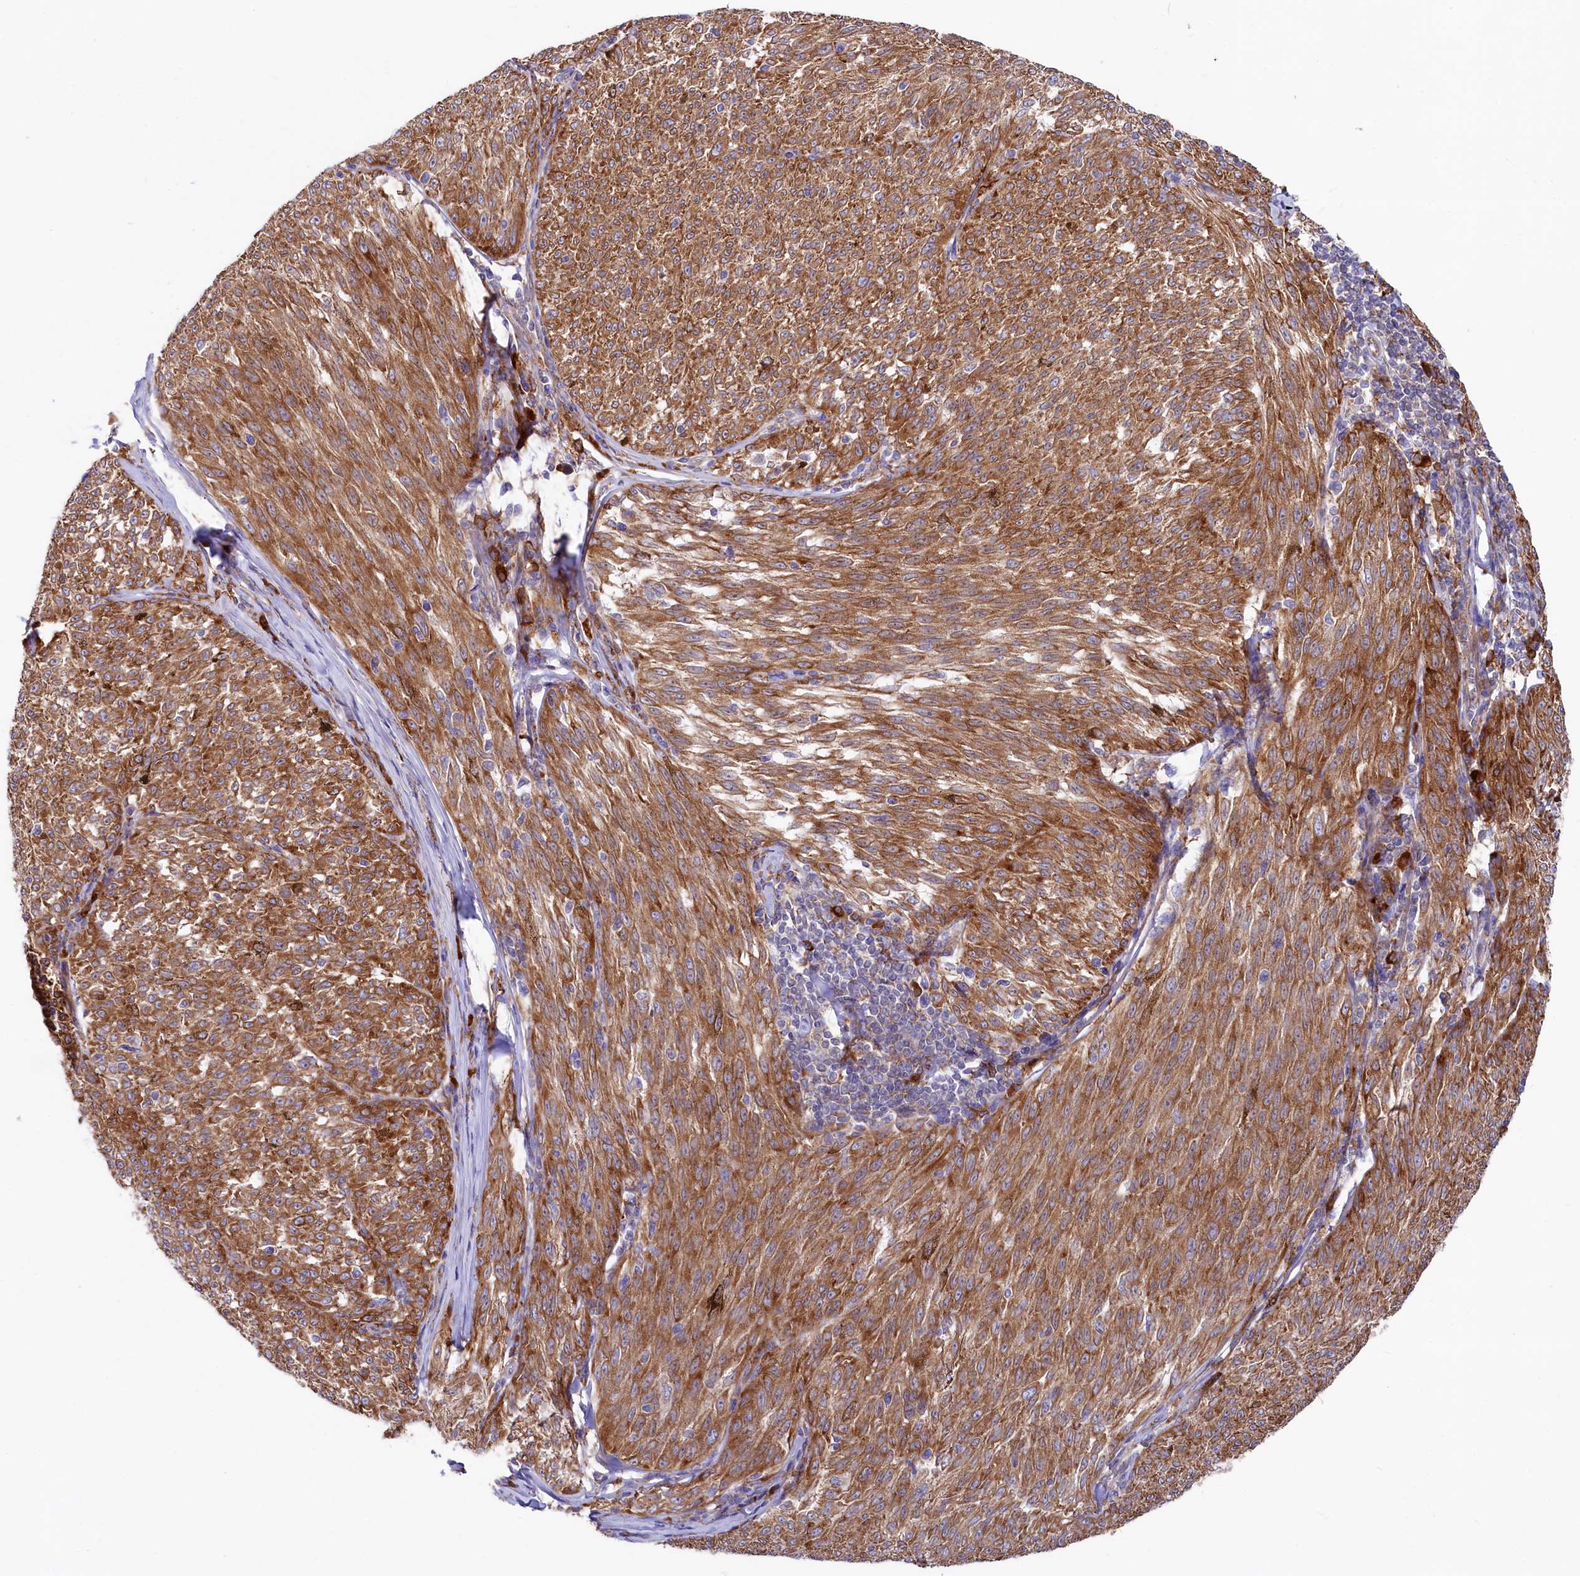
{"staining": {"intensity": "moderate", "quantity": ">75%", "location": "cytoplasmic/membranous"}, "tissue": "melanoma", "cell_type": "Tumor cells", "image_type": "cancer", "snomed": [{"axis": "morphology", "description": "Malignant melanoma, NOS"}, {"axis": "topography", "description": "Skin"}], "caption": "Melanoma tissue shows moderate cytoplasmic/membranous expression in about >75% of tumor cells, visualized by immunohistochemistry. Nuclei are stained in blue.", "gene": "CHID1", "patient": {"sex": "female", "age": 72}}